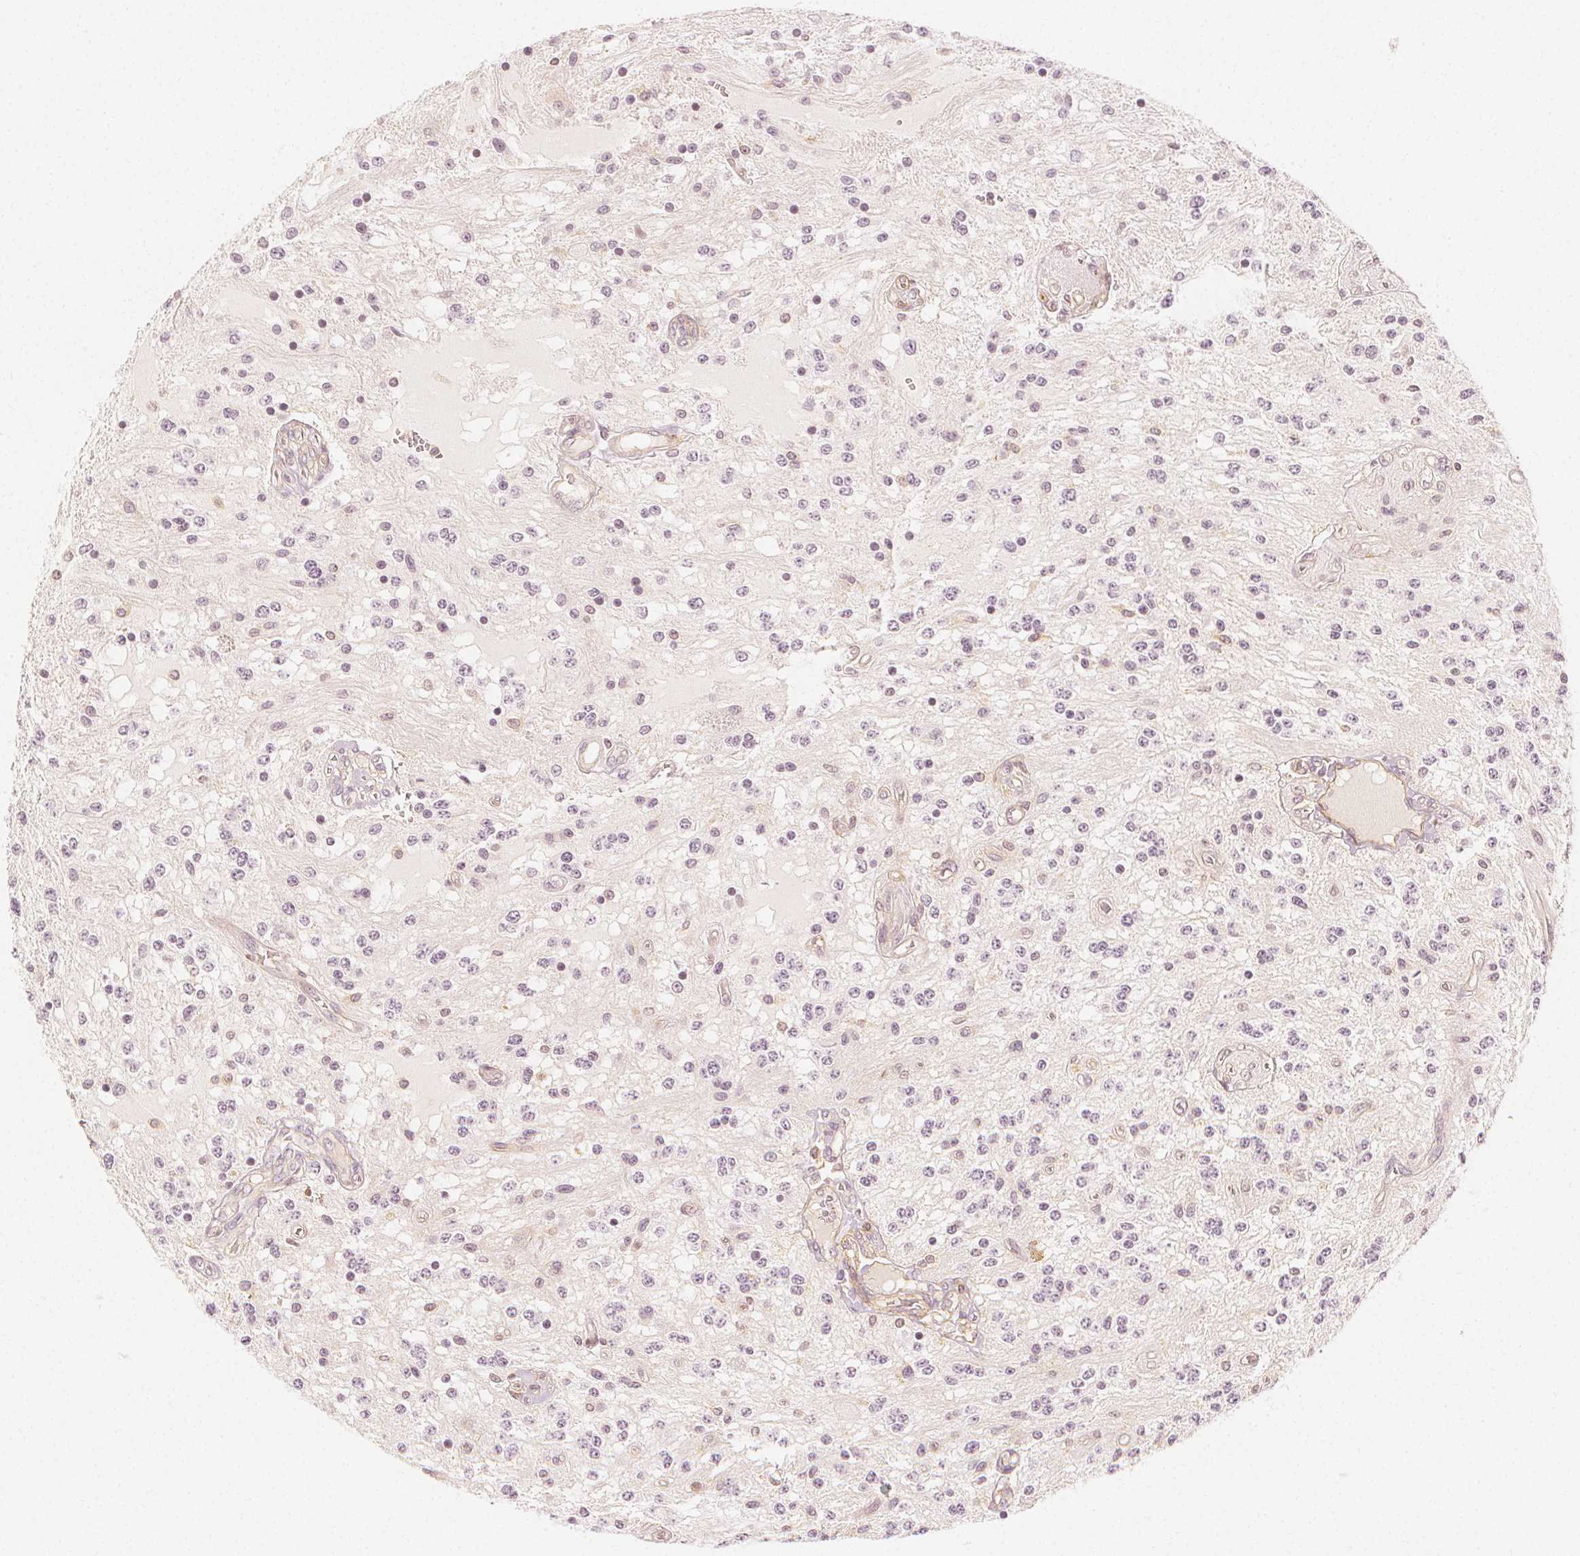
{"staining": {"intensity": "weak", "quantity": "<25%", "location": "nuclear"}, "tissue": "glioma", "cell_type": "Tumor cells", "image_type": "cancer", "snomed": [{"axis": "morphology", "description": "Glioma, malignant, Low grade"}, {"axis": "topography", "description": "Cerebellum"}], "caption": "High power microscopy histopathology image of an immunohistochemistry image of malignant low-grade glioma, revealing no significant expression in tumor cells.", "gene": "ARHGAP26", "patient": {"sex": "female", "age": 14}}